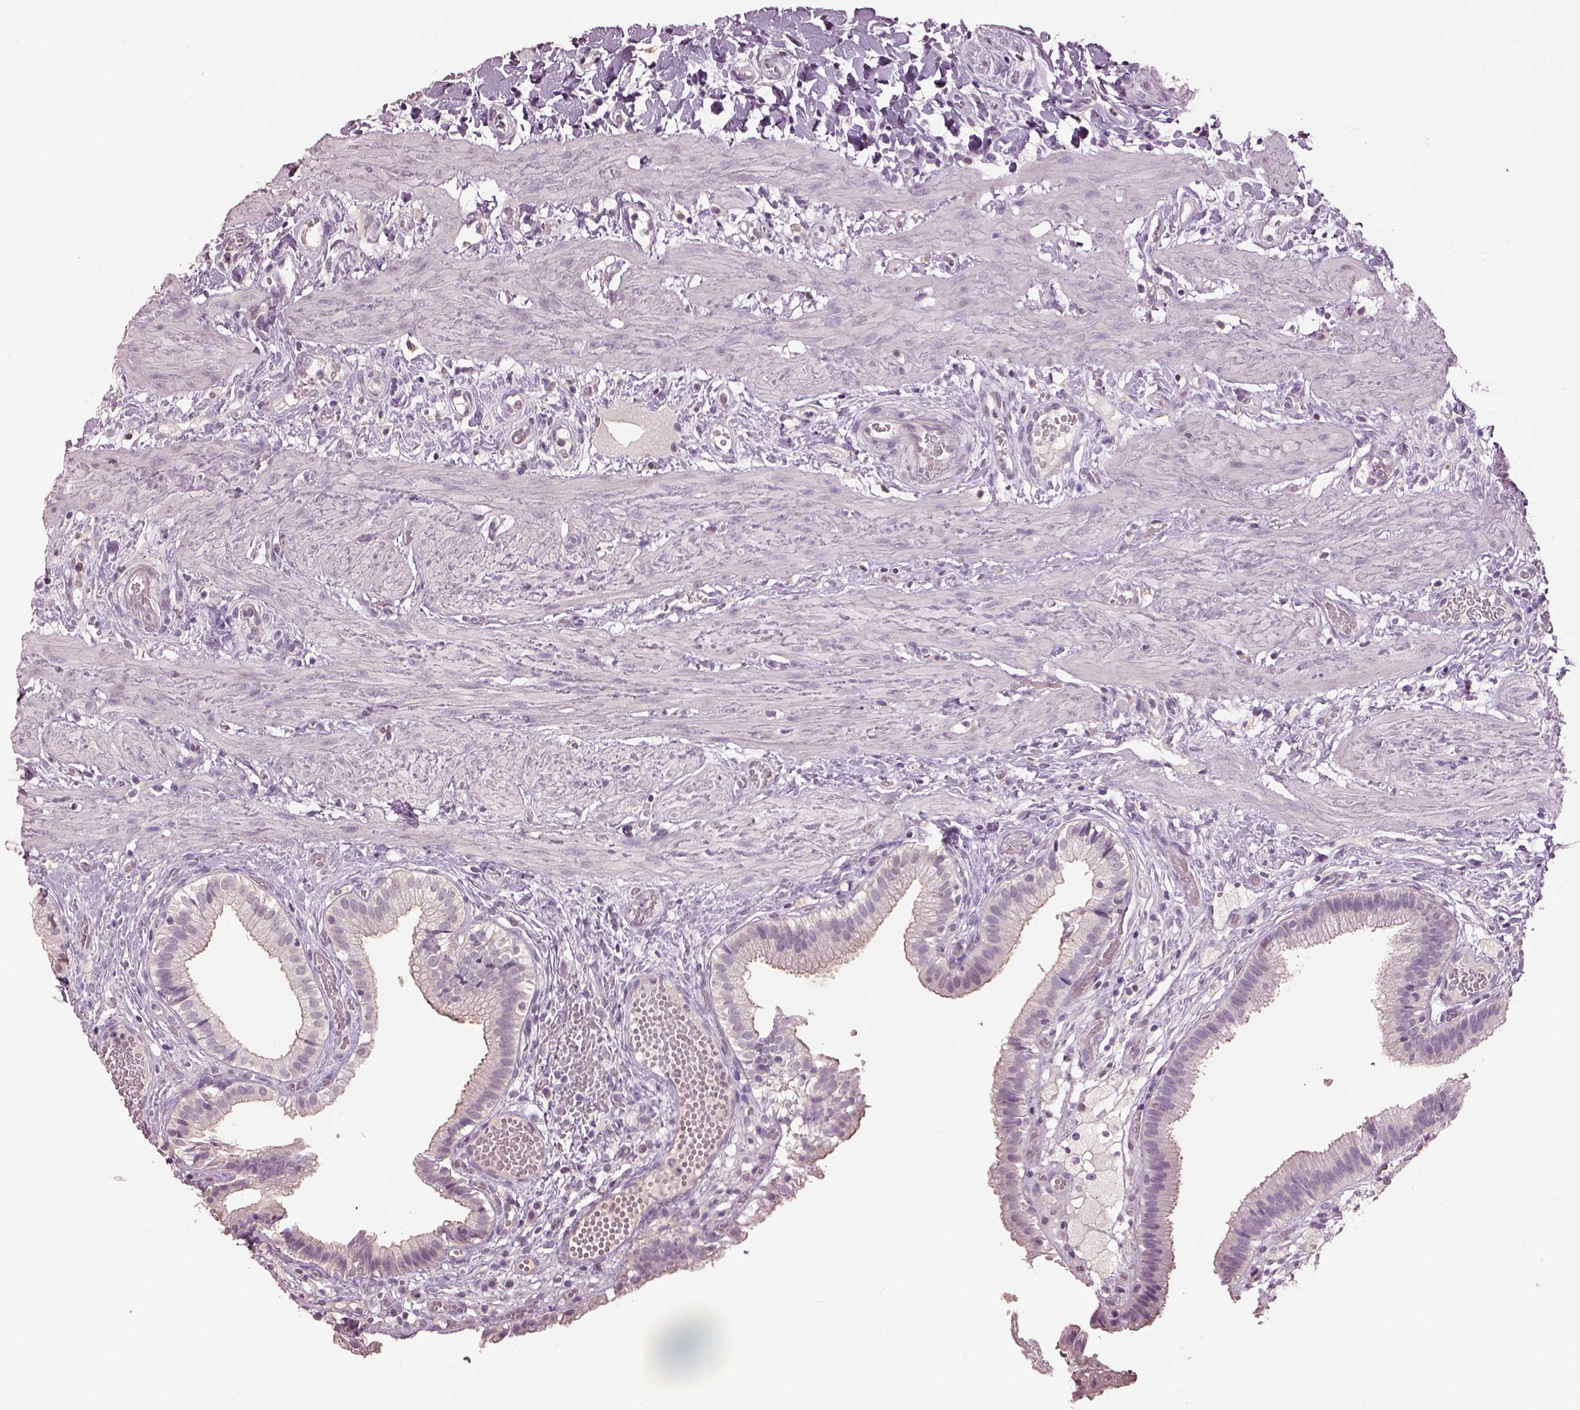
{"staining": {"intensity": "negative", "quantity": "none", "location": "none"}, "tissue": "gallbladder", "cell_type": "Glandular cells", "image_type": "normal", "snomed": [{"axis": "morphology", "description": "Normal tissue, NOS"}, {"axis": "topography", "description": "Gallbladder"}], "caption": "An immunohistochemistry image of benign gallbladder is shown. There is no staining in glandular cells of gallbladder. The staining is performed using DAB (3,3'-diaminobenzidine) brown chromogen with nuclei counter-stained in using hematoxylin.", "gene": "KCNIP3", "patient": {"sex": "female", "age": 24}}